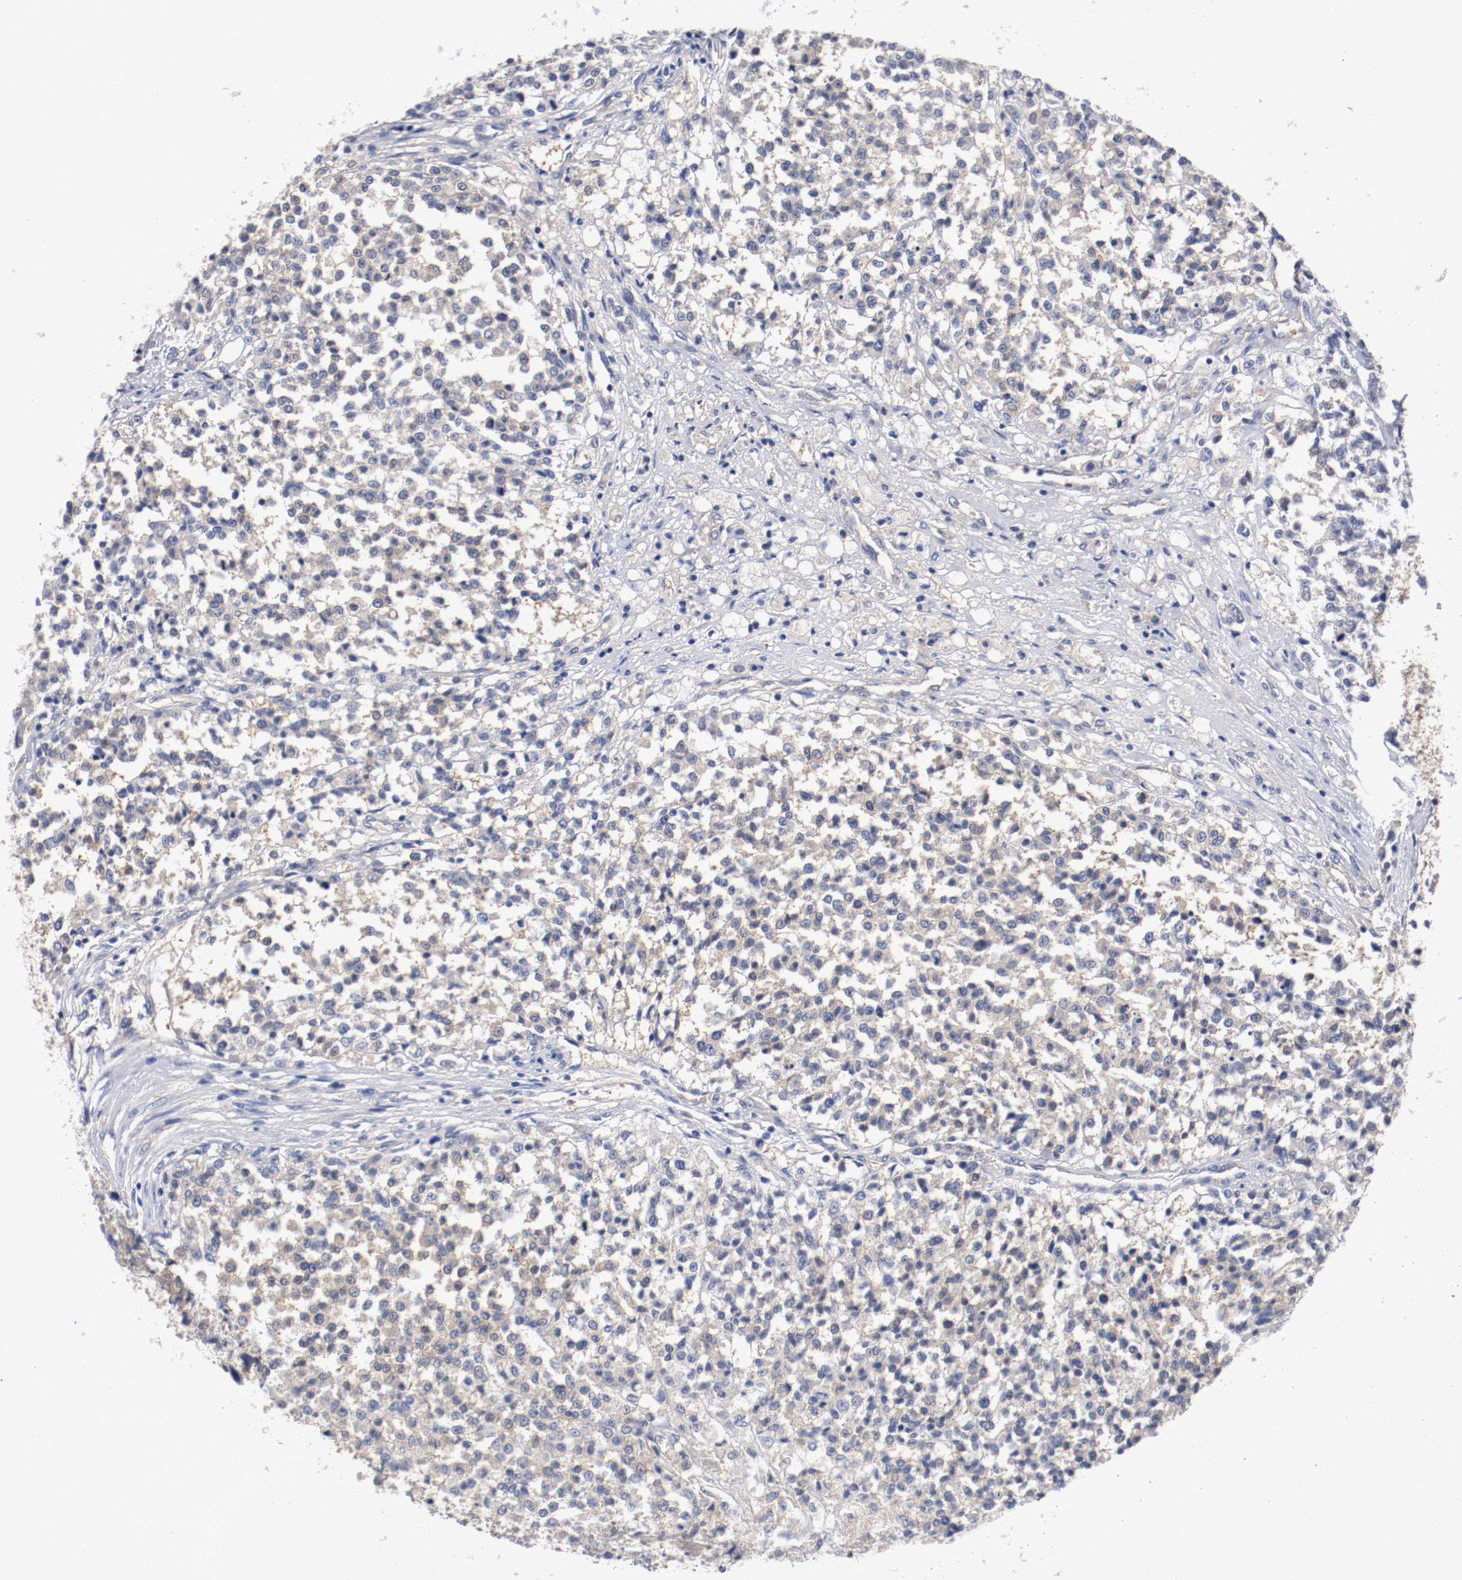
{"staining": {"intensity": "weak", "quantity": ">75%", "location": "cytoplasmic/membranous"}, "tissue": "testis cancer", "cell_type": "Tumor cells", "image_type": "cancer", "snomed": [{"axis": "morphology", "description": "Seminoma, NOS"}, {"axis": "topography", "description": "Testis"}], "caption": "Weak cytoplasmic/membranous positivity is identified in approximately >75% of tumor cells in testis seminoma.", "gene": "HGS", "patient": {"sex": "male", "age": 59}}